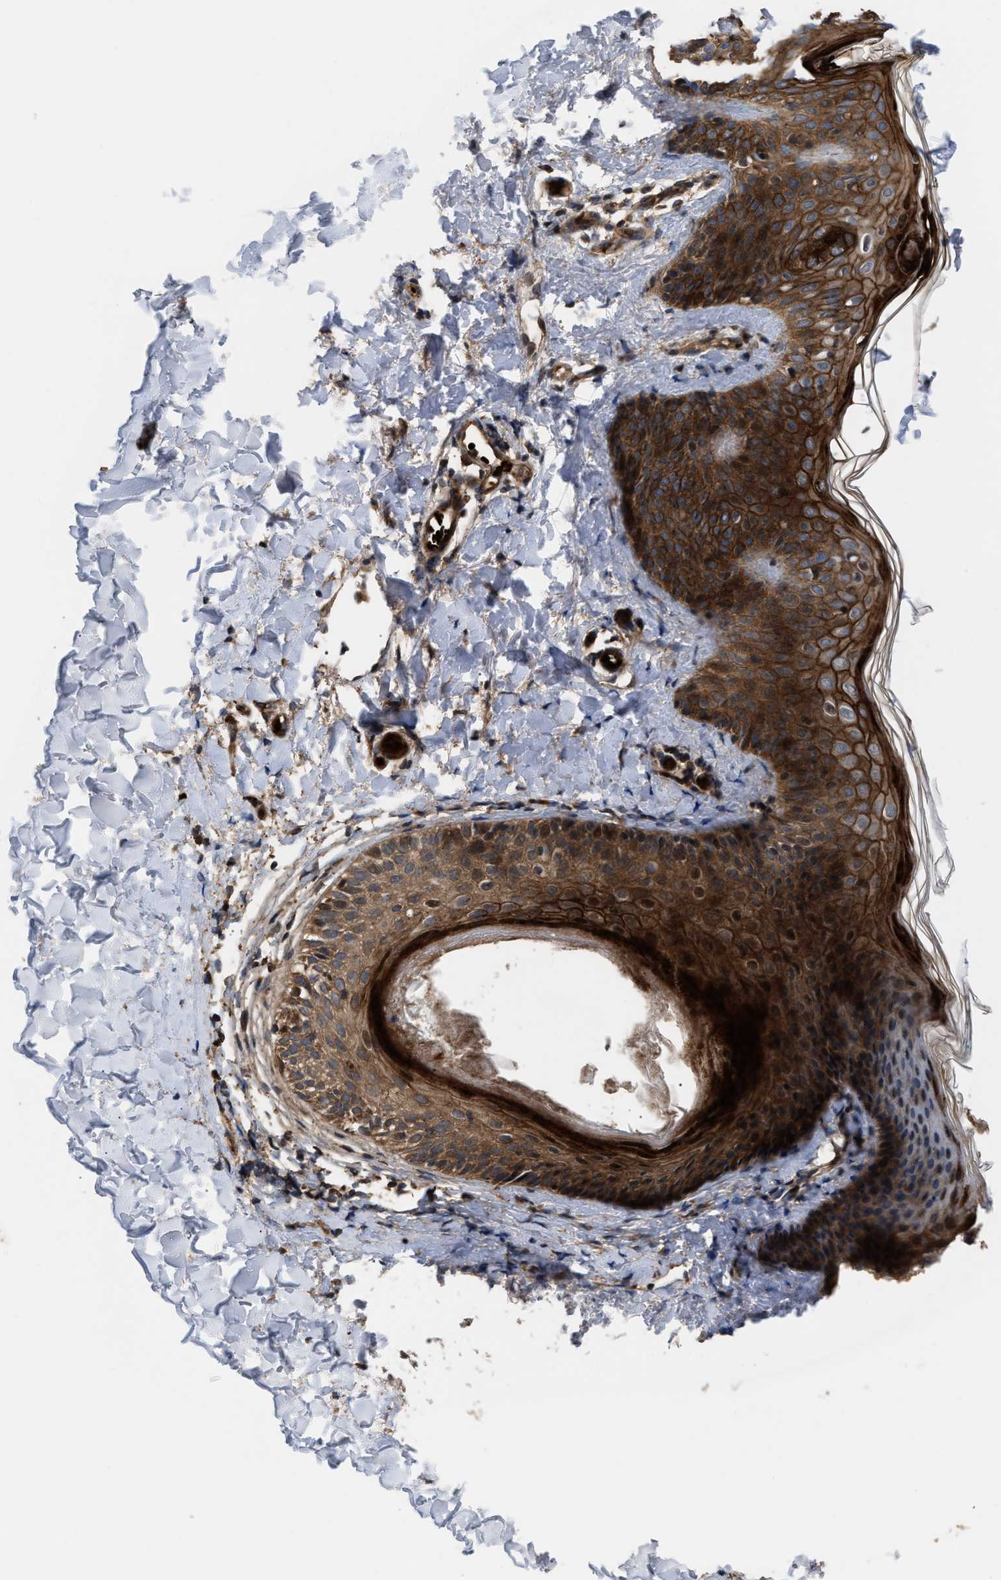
{"staining": {"intensity": "strong", "quantity": ">75%", "location": "cytoplasmic/membranous"}, "tissue": "skin", "cell_type": "Fibroblasts", "image_type": "normal", "snomed": [{"axis": "morphology", "description": "Normal tissue, NOS"}, {"axis": "topography", "description": "Skin"}], "caption": "The micrograph reveals a brown stain indicating the presence of a protein in the cytoplasmic/membranous of fibroblasts in skin. (DAB IHC with brightfield microscopy, high magnification).", "gene": "STAU1", "patient": {"sex": "male", "age": 16}}